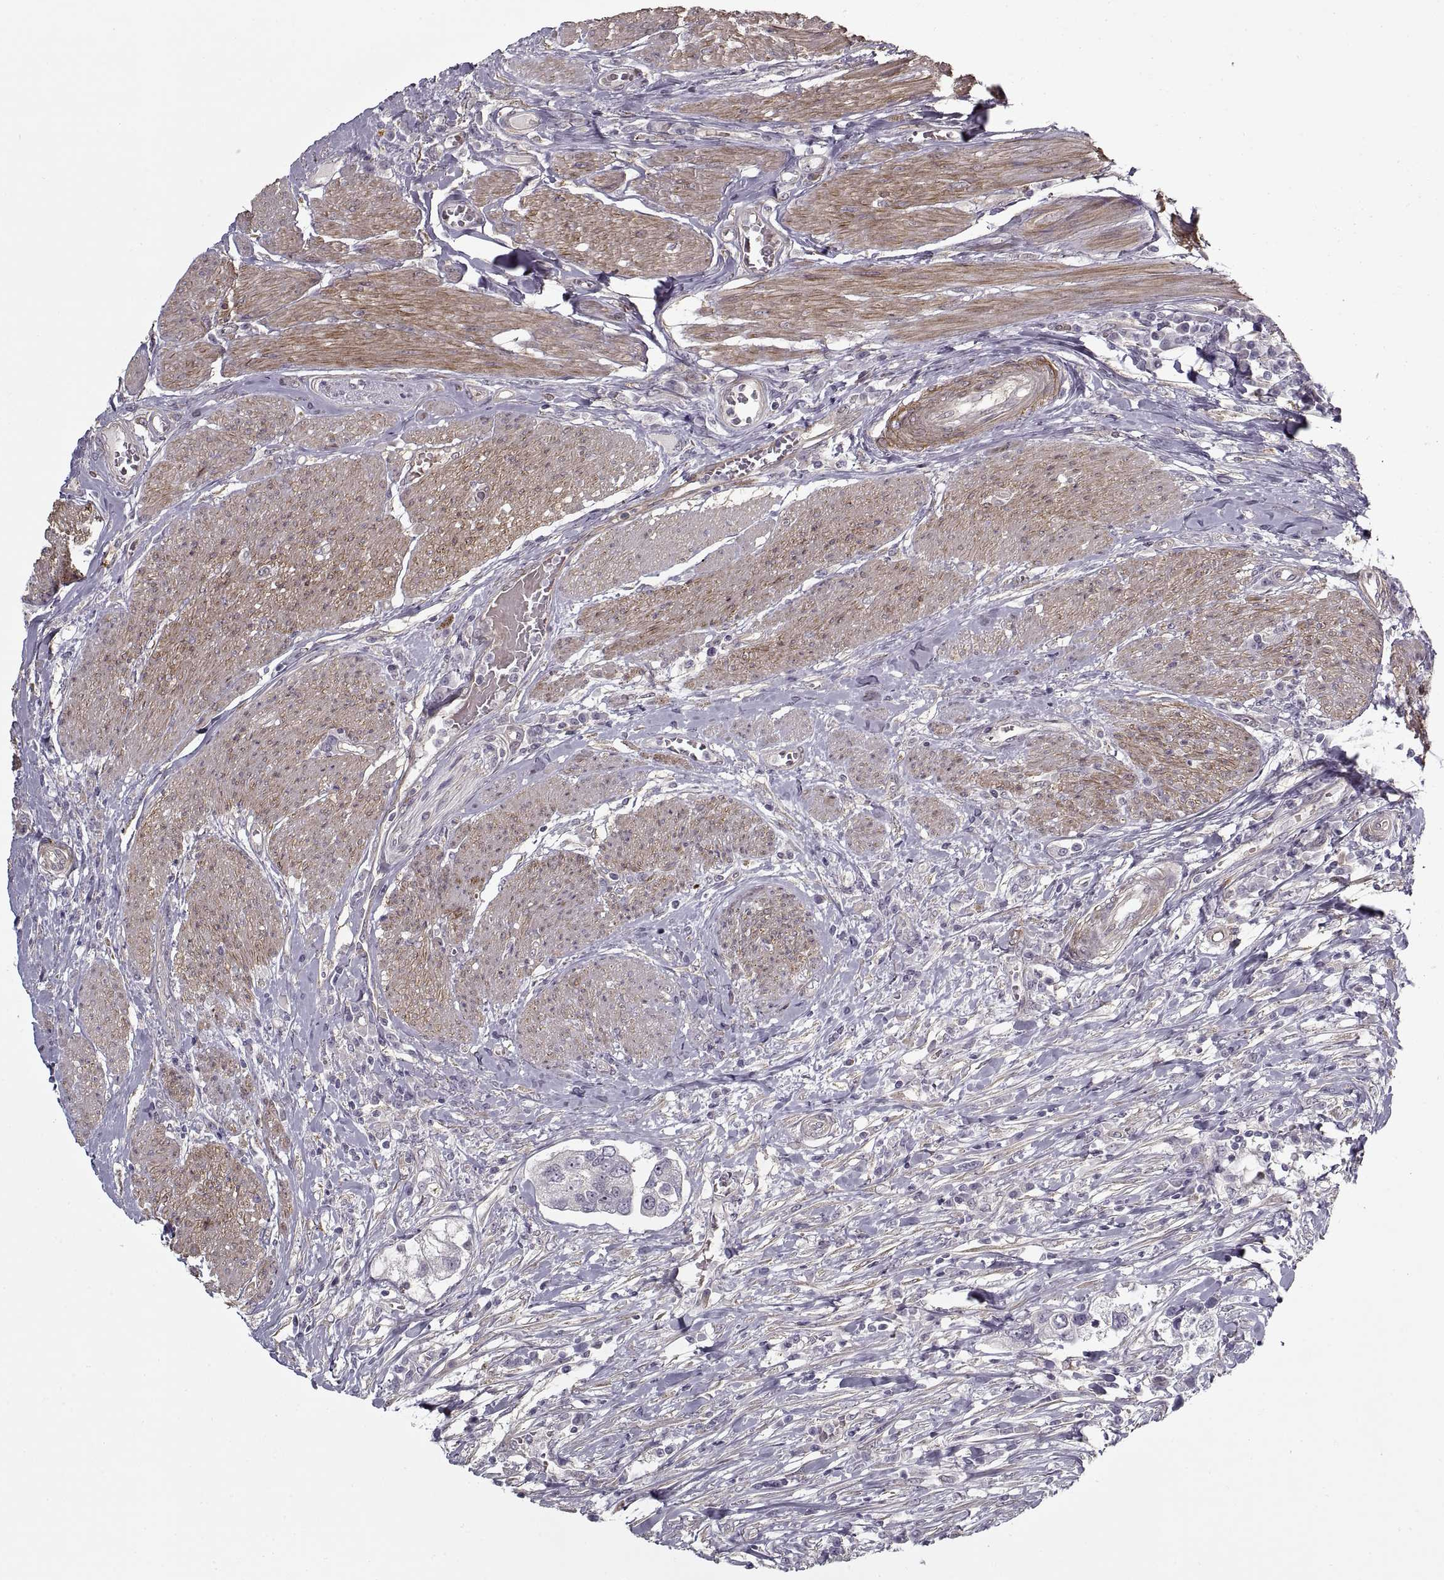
{"staining": {"intensity": "negative", "quantity": "none", "location": "none"}, "tissue": "urothelial cancer", "cell_type": "Tumor cells", "image_type": "cancer", "snomed": [{"axis": "morphology", "description": "Urothelial carcinoma, NOS"}, {"axis": "morphology", "description": "Urothelial carcinoma, High grade"}, {"axis": "topography", "description": "Urinary bladder"}], "caption": "This is an IHC photomicrograph of human urothelial cancer. There is no positivity in tumor cells.", "gene": "LAMB2", "patient": {"sex": "male", "age": 63}}